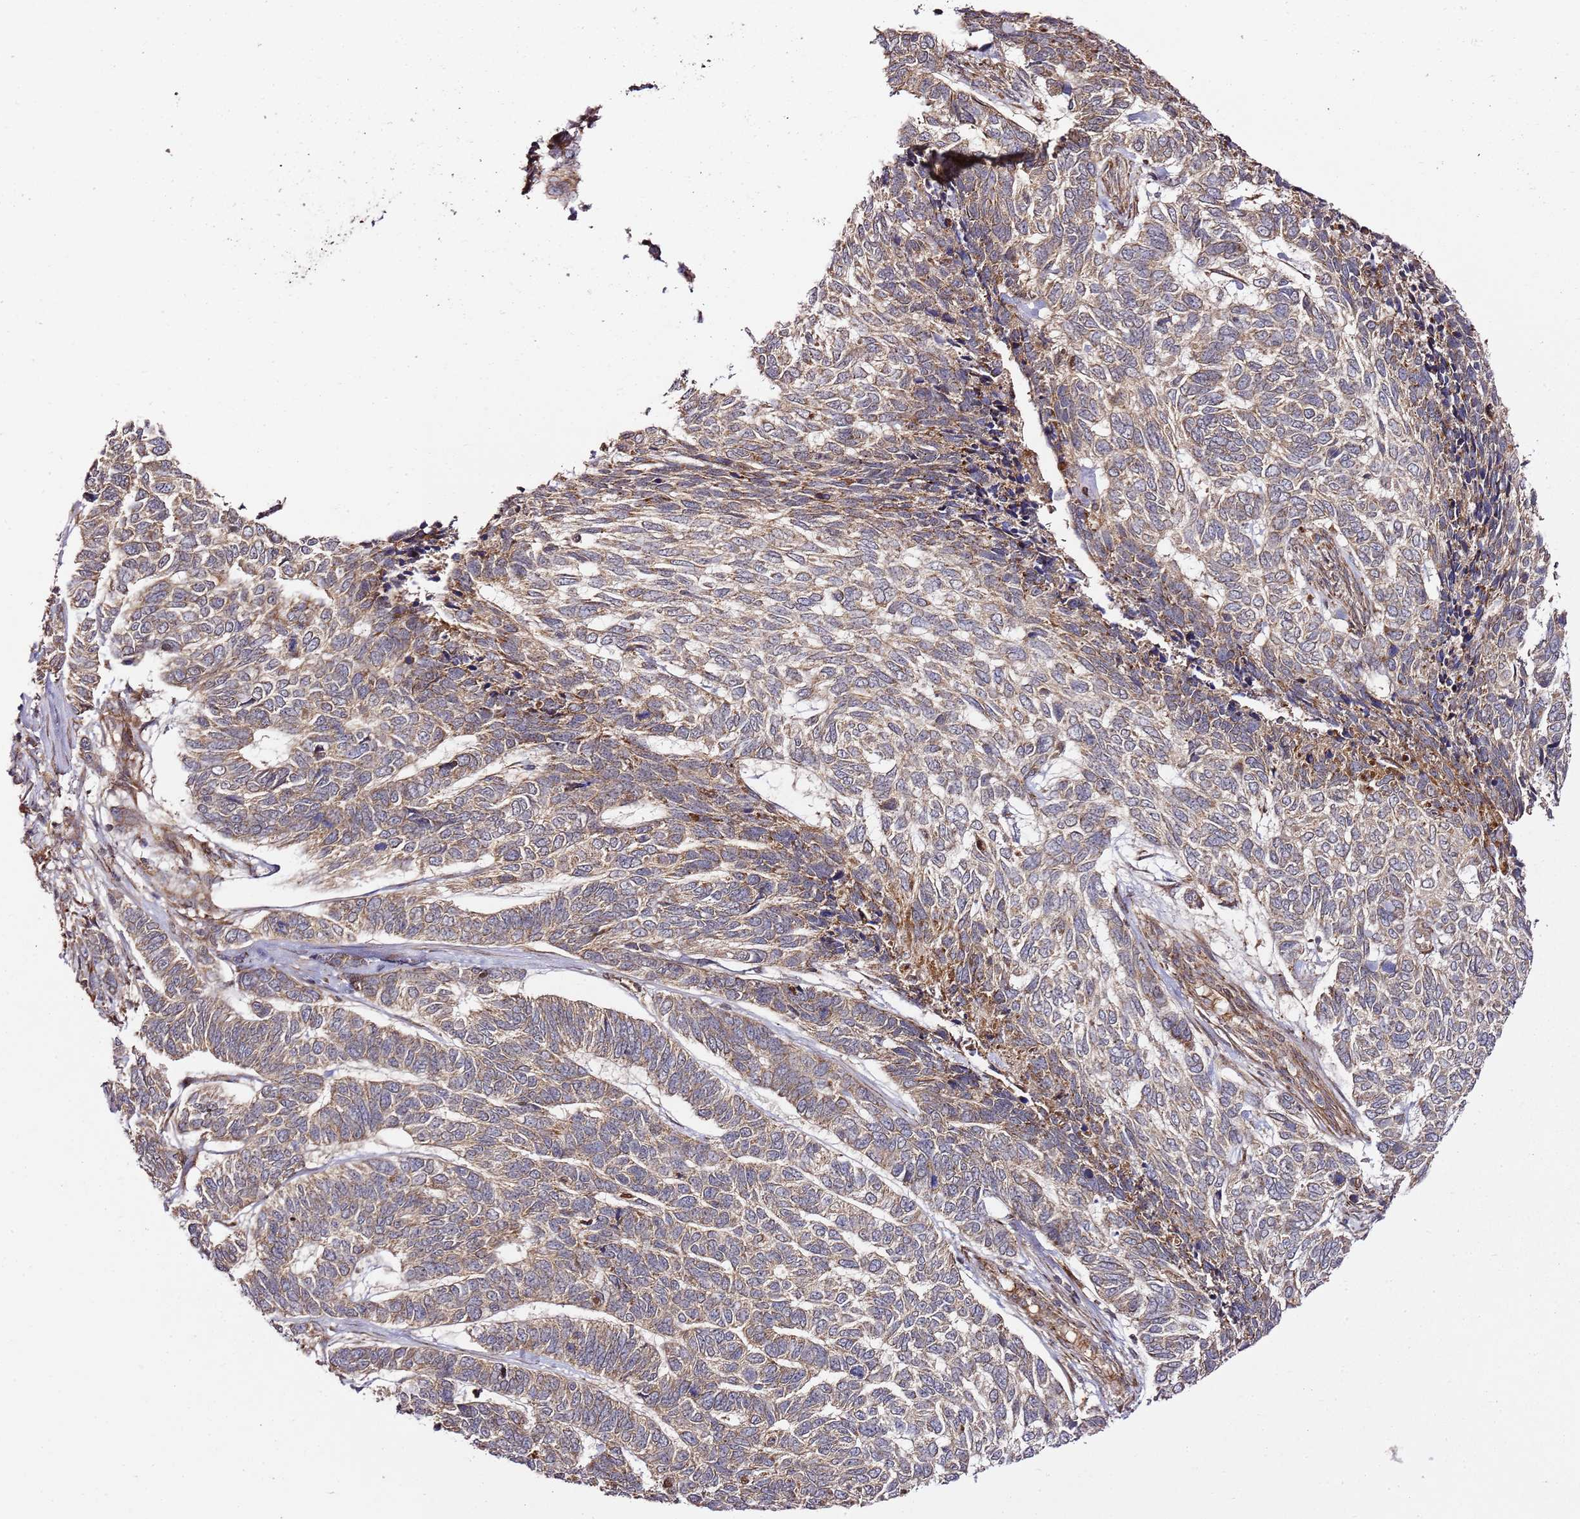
{"staining": {"intensity": "moderate", "quantity": "25%-75%", "location": "cytoplasmic/membranous"}, "tissue": "skin cancer", "cell_type": "Tumor cells", "image_type": "cancer", "snomed": [{"axis": "morphology", "description": "Basal cell carcinoma"}, {"axis": "topography", "description": "Skin"}], "caption": "Human basal cell carcinoma (skin) stained with a protein marker displays moderate staining in tumor cells.", "gene": "TM2D2", "patient": {"sex": "female", "age": 65}}